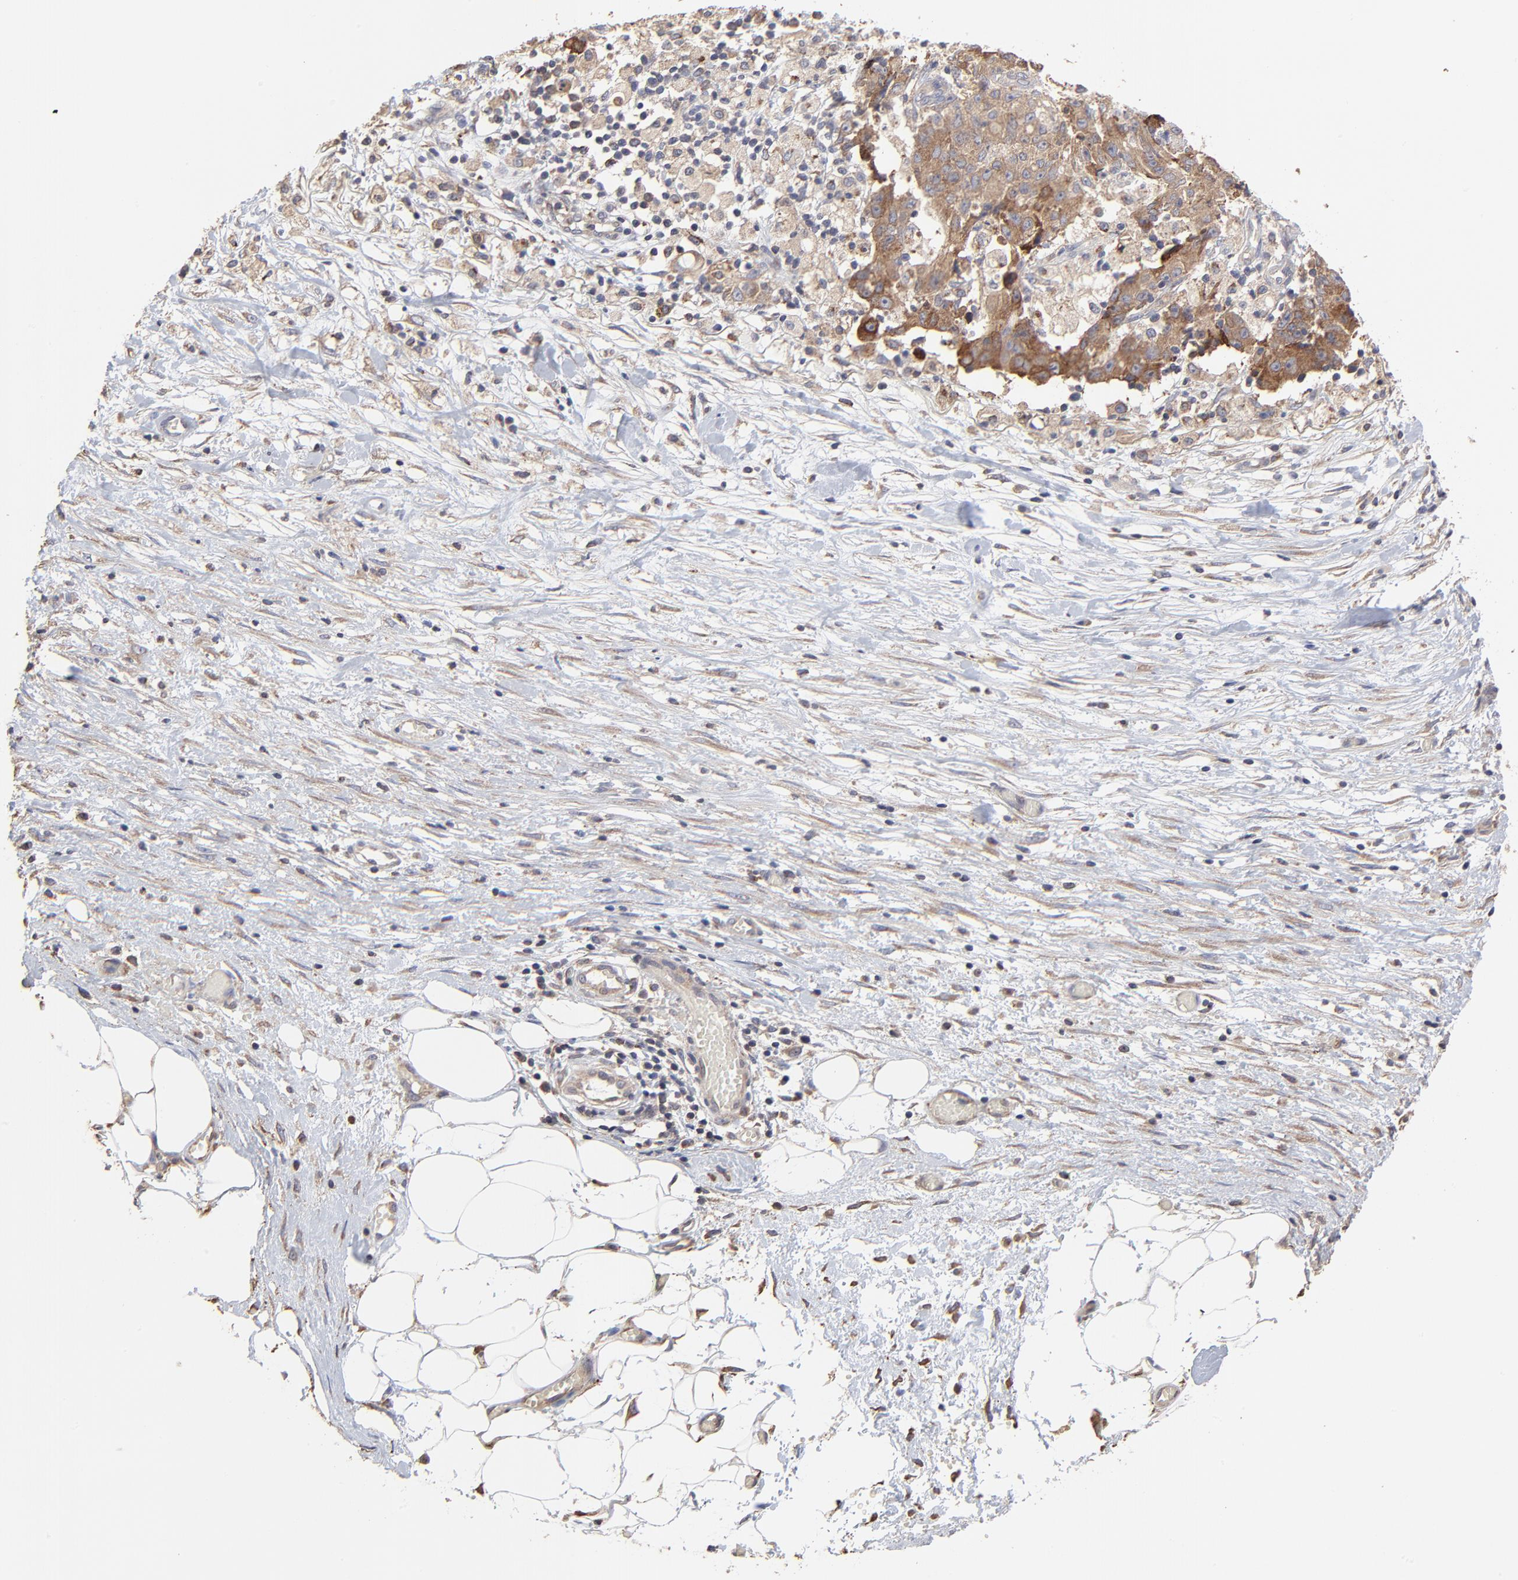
{"staining": {"intensity": "moderate", "quantity": ">75%", "location": "cytoplasmic/membranous"}, "tissue": "ovarian cancer", "cell_type": "Tumor cells", "image_type": "cancer", "snomed": [{"axis": "morphology", "description": "Carcinoma, endometroid"}, {"axis": "topography", "description": "Ovary"}], "caption": "This is a micrograph of immunohistochemistry (IHC) staining of endometroid carcinoma (ovarian), which shows moderate staining in the cytoplasmic/membranous of tumor cells.", "gene": "ELP2", "patient": {"sex": "female", "age": 42}}